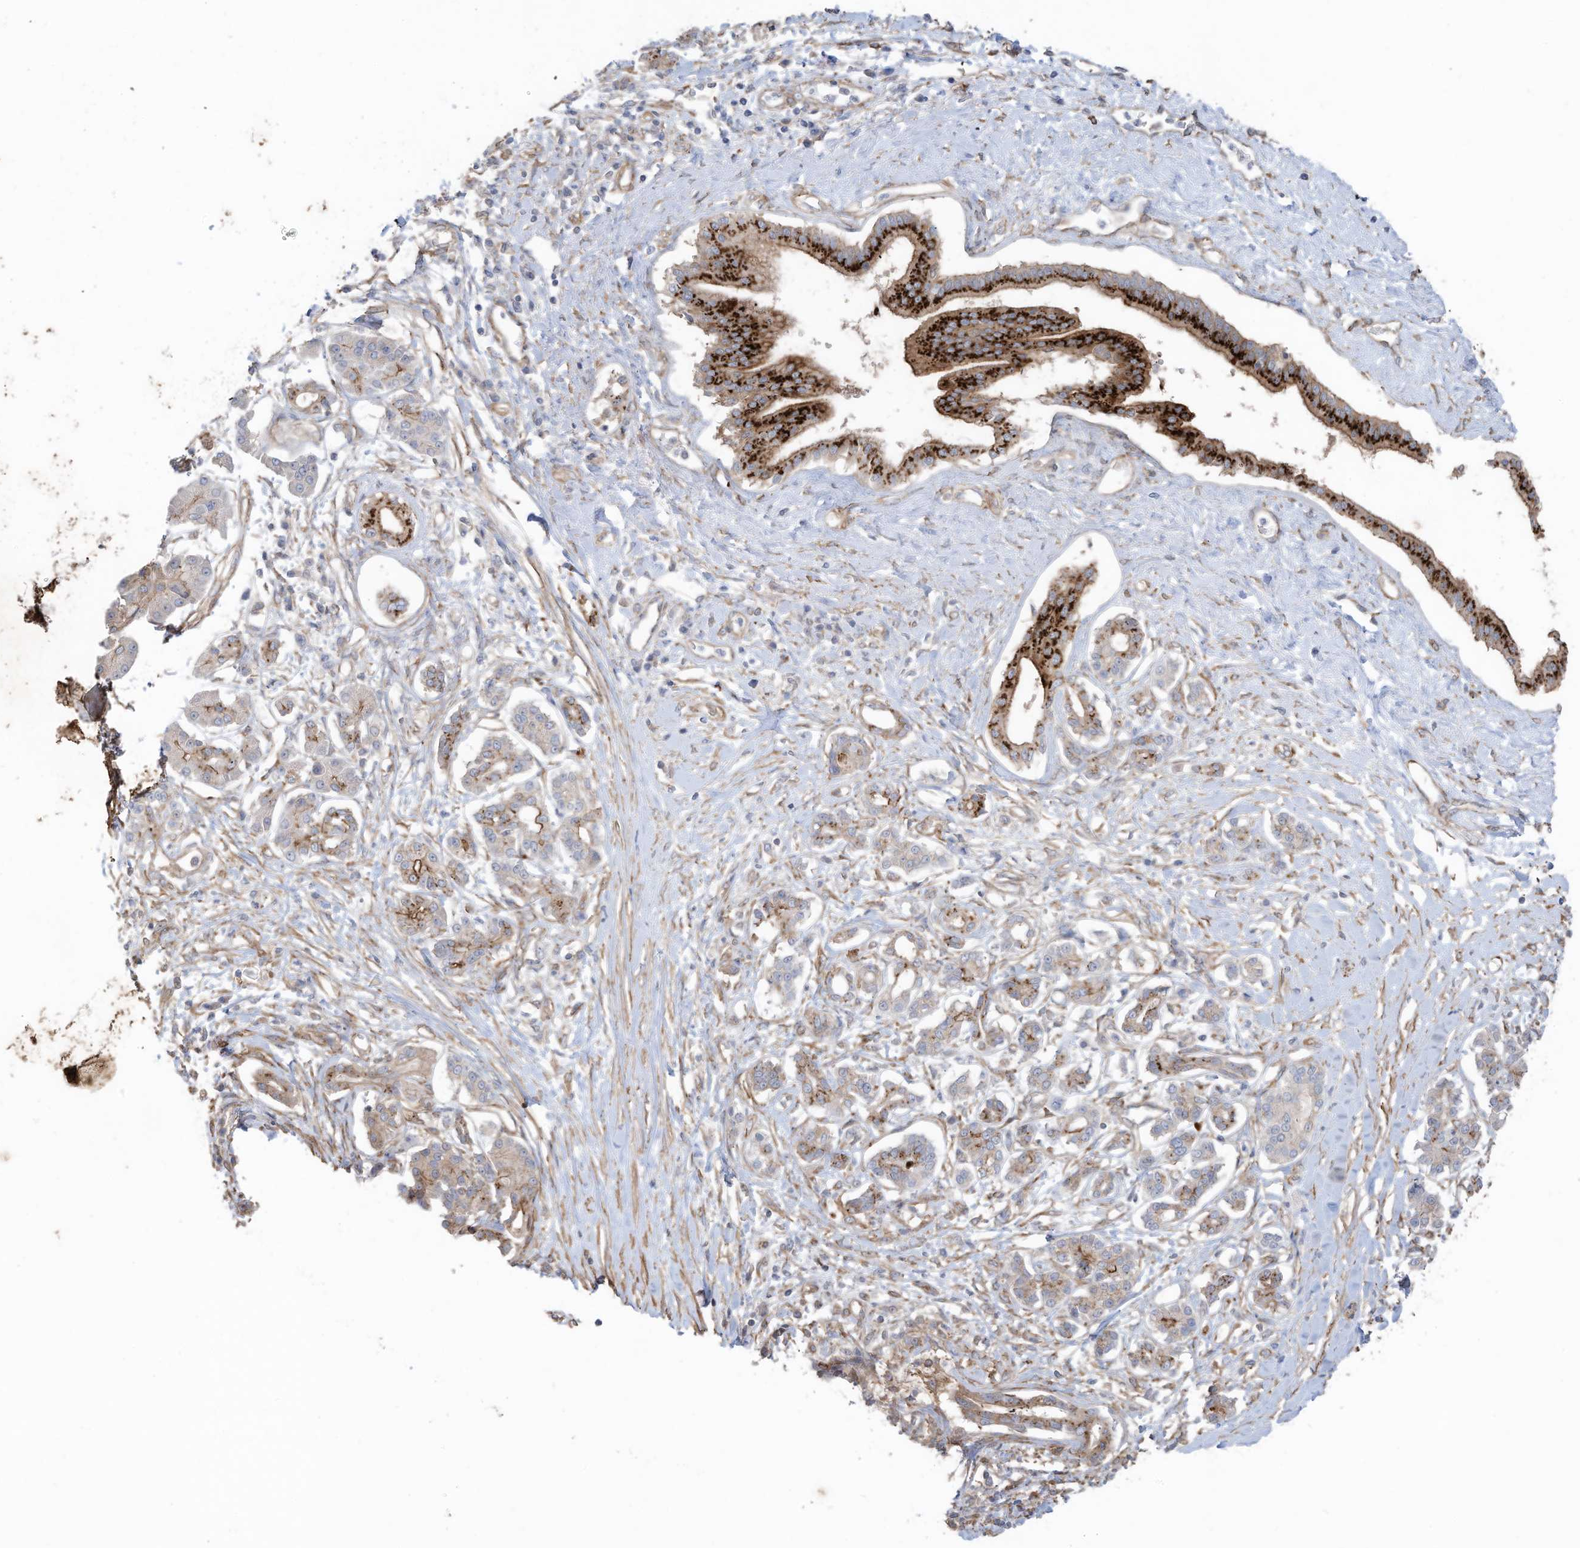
{"staining": {"intensity": "strong", "quantity": ">75%", "location": "cytoplasmic/membranous"}, "tissue": "pancreatic cancer", "cell_type": "Tumor cells", "image_type": "cancer", "snomed": [{"axis": "morphology", "description": "Inflammation, NOS"}, {"axis": "morphology", "description": "Adenocarcinoma, NOS"}, {"axis": "topography", "description": "Pancreas"}], "caption": "Strong cytoplasmic/membranous staining is identified in approximately >75% of tumor cells in pancreatic adenocarcinoma.", "gene": "SLC17A7", "patient": {"sex": "female", "age": 56}}